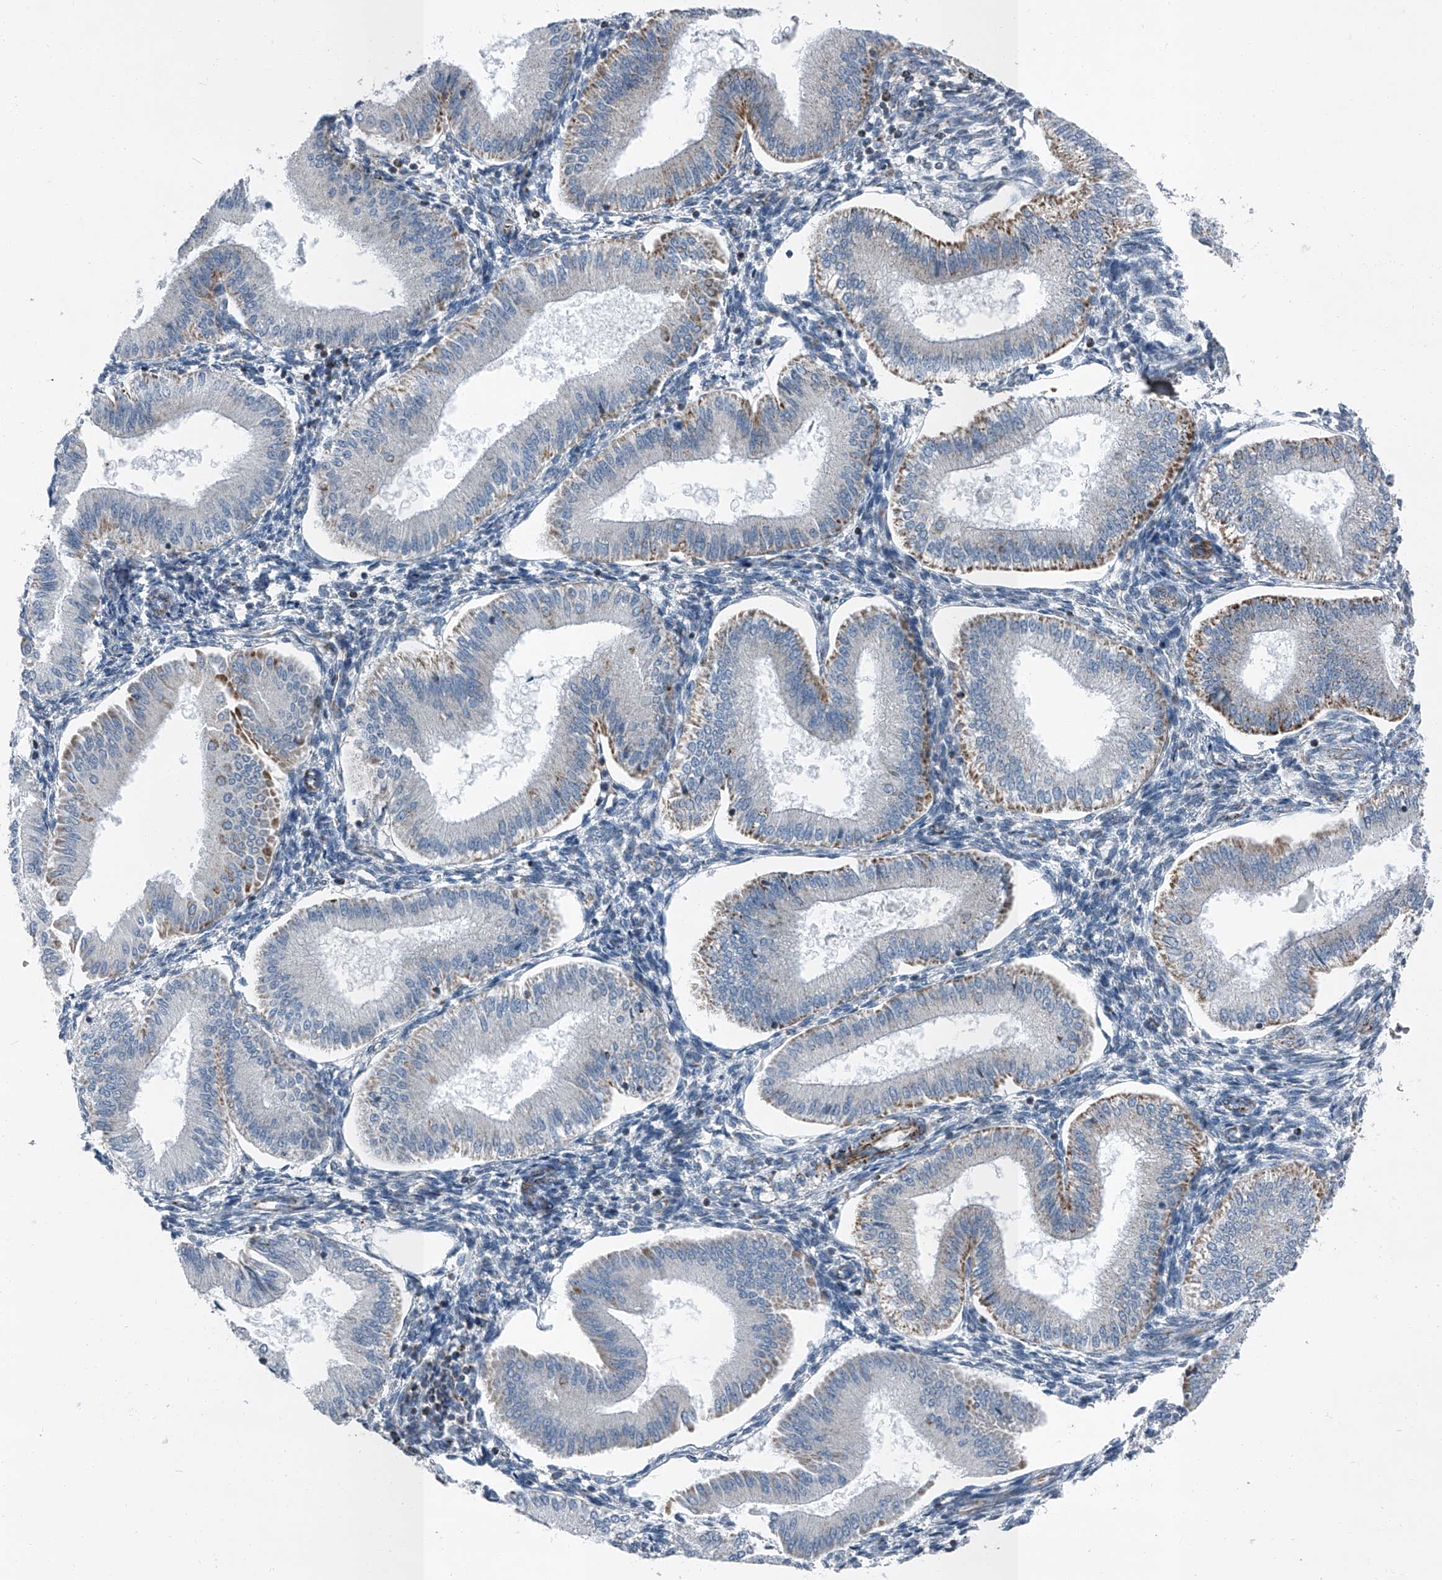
{"staining": {"intensity": "negative", "quantity": "none", "location": "none"}, "tissue": "endometrium", "cell_type": "Cells in endometrial stroma", "image_type": "normal", "snomed": [{"axis": "morphology", "description": "Normal tissue, NOS"}, {"axis": "topography", "description": "Endometrium"}], "caption": "Cells in endometrial stroma are negative for brown protein staining in unremarkable endometrium. (DAB immunohistochemistry (IHC) visualized using brightfield microscopy, high magnification).", "gene": "CHRNA7", "patient": {"sex": "female", "age": 39}}